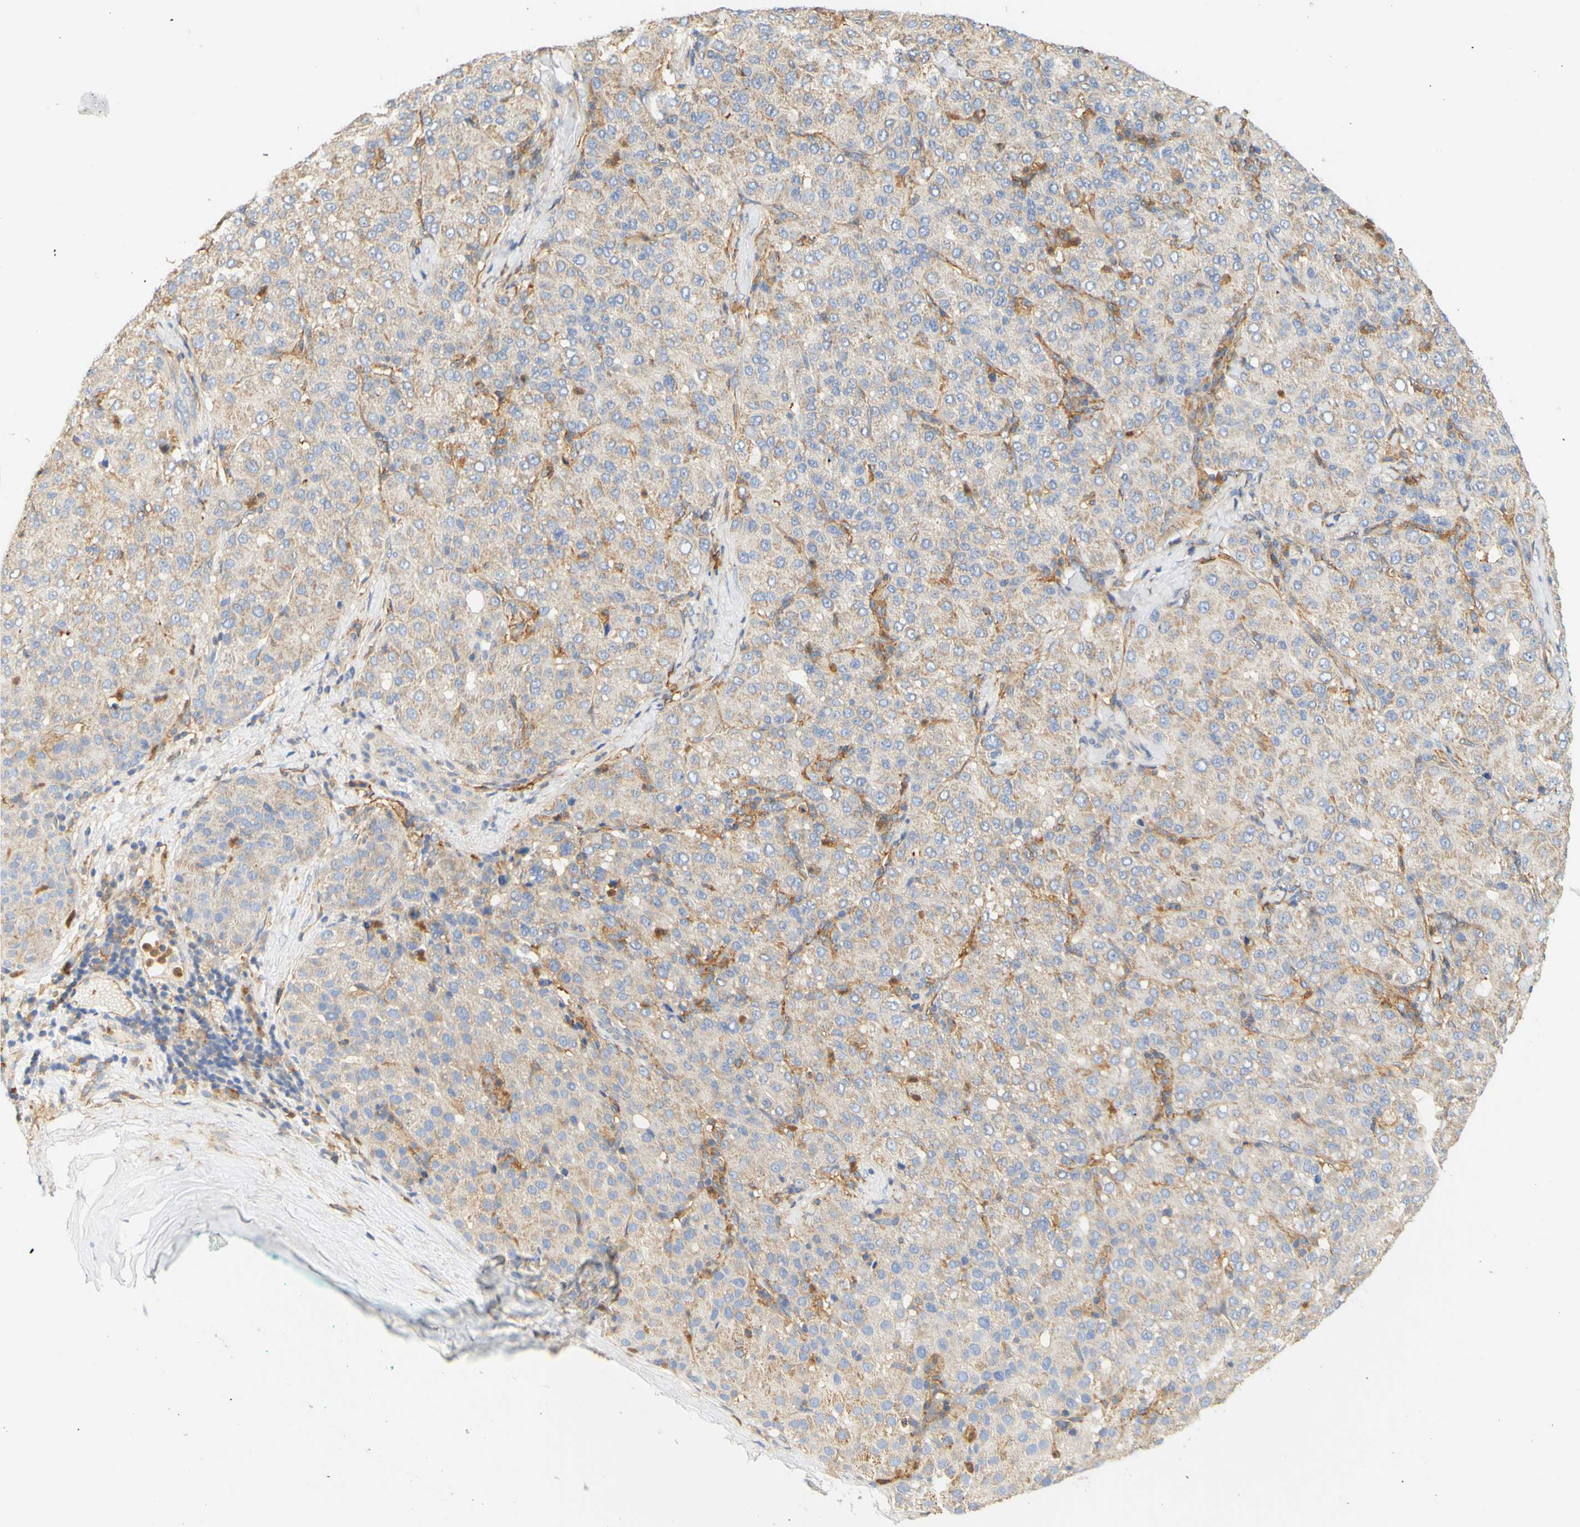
{"staining": {"intensity": "weak", "quantity": "25%-75%", "location": "cytoplasmic/membranous"}, "tissue": "liver cancer", "cell_type": "Tumor cells", "image_type": "cancer", "snomed": [{"axis": "morphology", "description": "Carcinoma, Hepatocellular, NOS"}, {"axis": "topography", "description": "Liver"}], "caption": "Tumor cells demonstrate weak cytoplasmic/membranous positivity in approximately 25%-75% of cells in hepatocellular carcinoma (liver).", "gene": "PCDH7", "patient": {"sex": "male", "age": 65}}